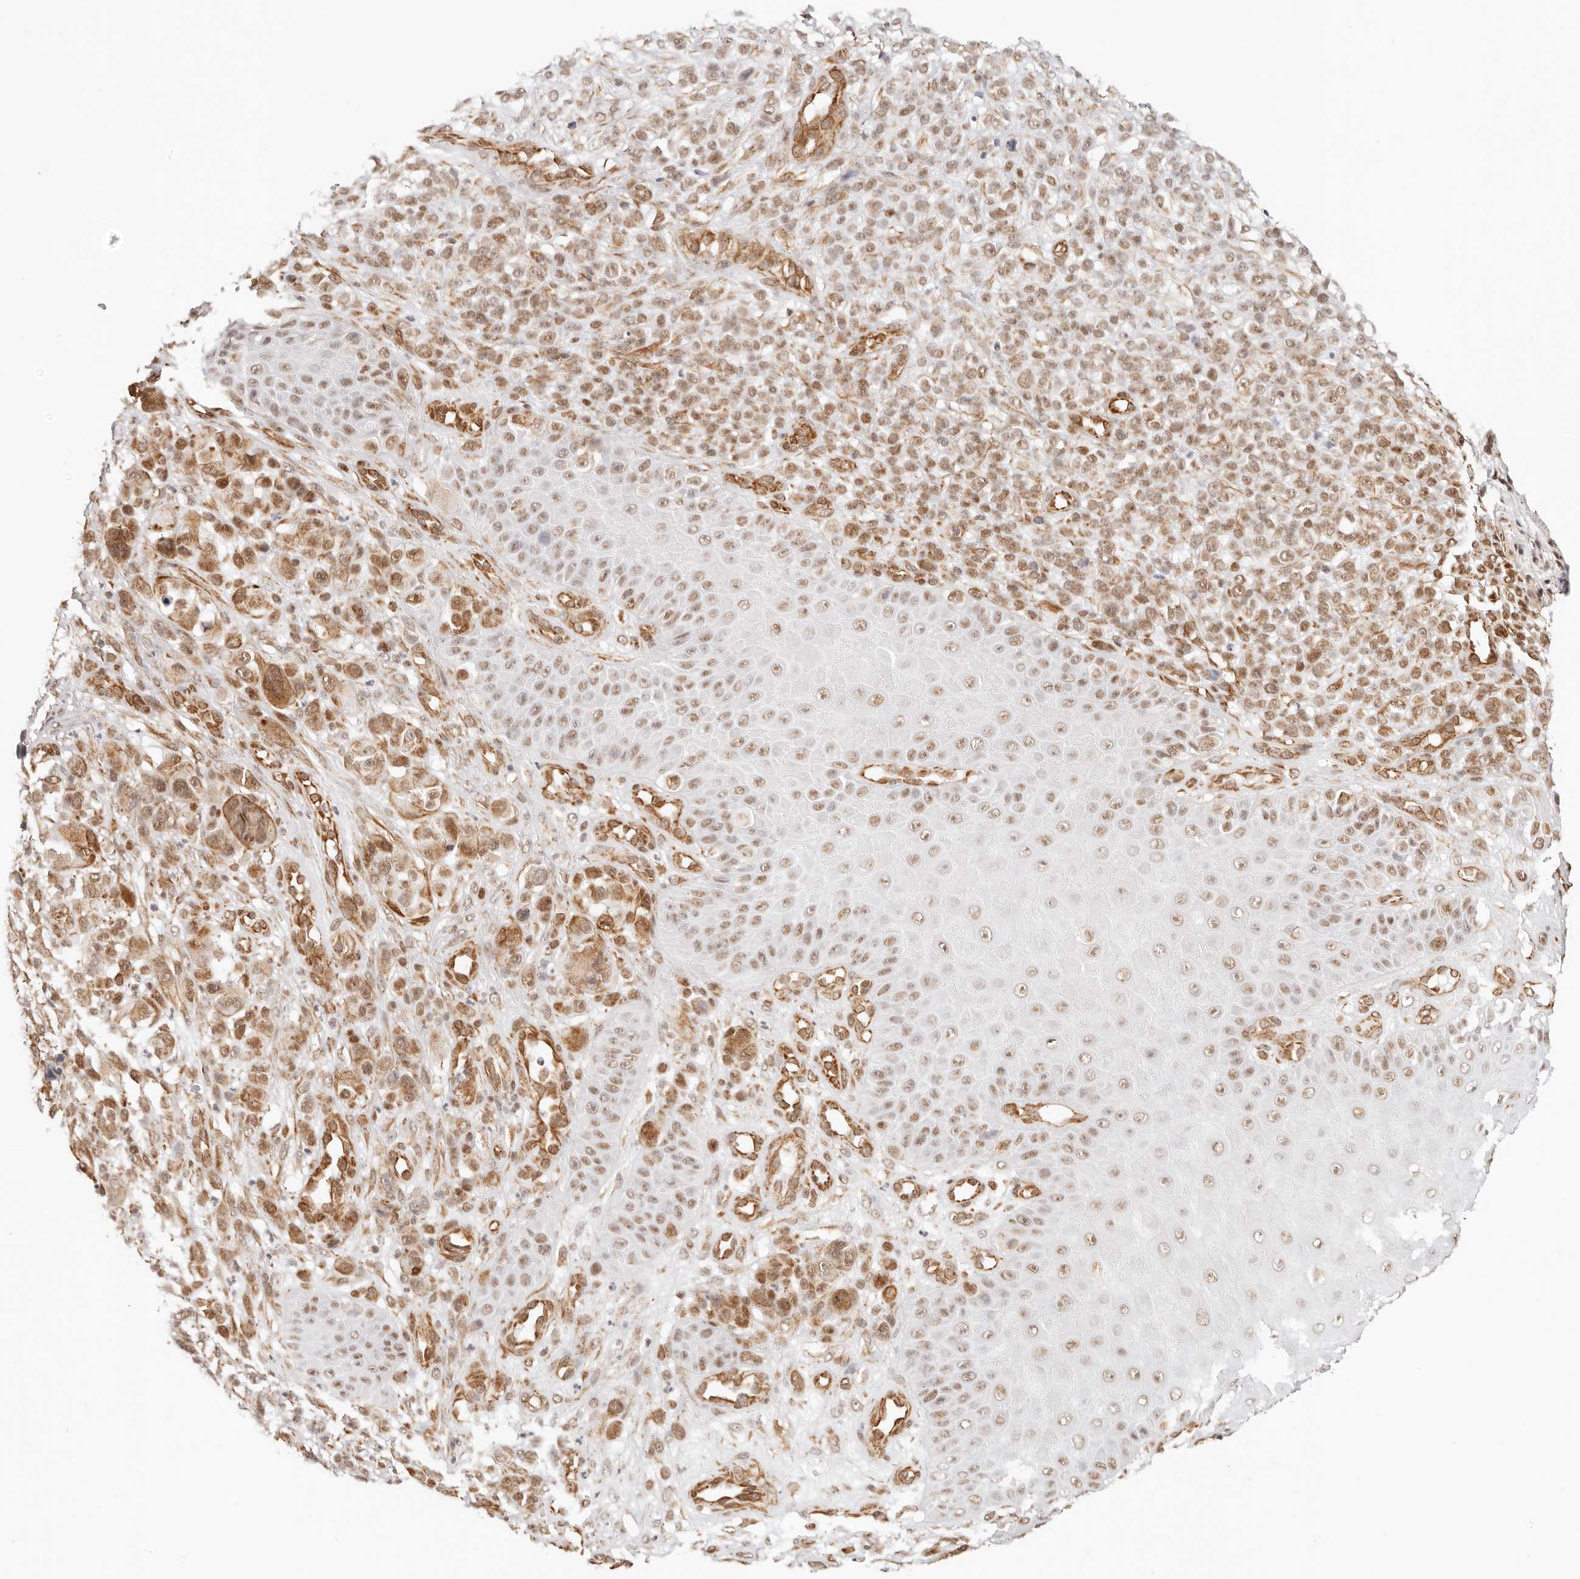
{"staining": {"intensity": "moderate", "quantity": ">75%", "location": "cytoplasmic/membranous,nuclear"}, "tissue": "melanoma", "cell_type": "Tumor cells", "image_type": "cancer", "snomed": [{"axis": "morphology", "description": "Malignant melanoma, NOS"}, {"axis": "topography", "description": "Skin"}], "caption": "A high-resolution micrograph shows immunohistochemistry (IHC) staining of malignant melanoma, which shows moderate cytoplasmic/membranous and nuclear staining in approximately >75% of tumor cells. (DAB (3,3'-diaminobenzidine) = brown stain, brightfield microscopy at high magnification).", "gene": "ZC3H11A", "patient": {"sex": "female", "age": 55}}